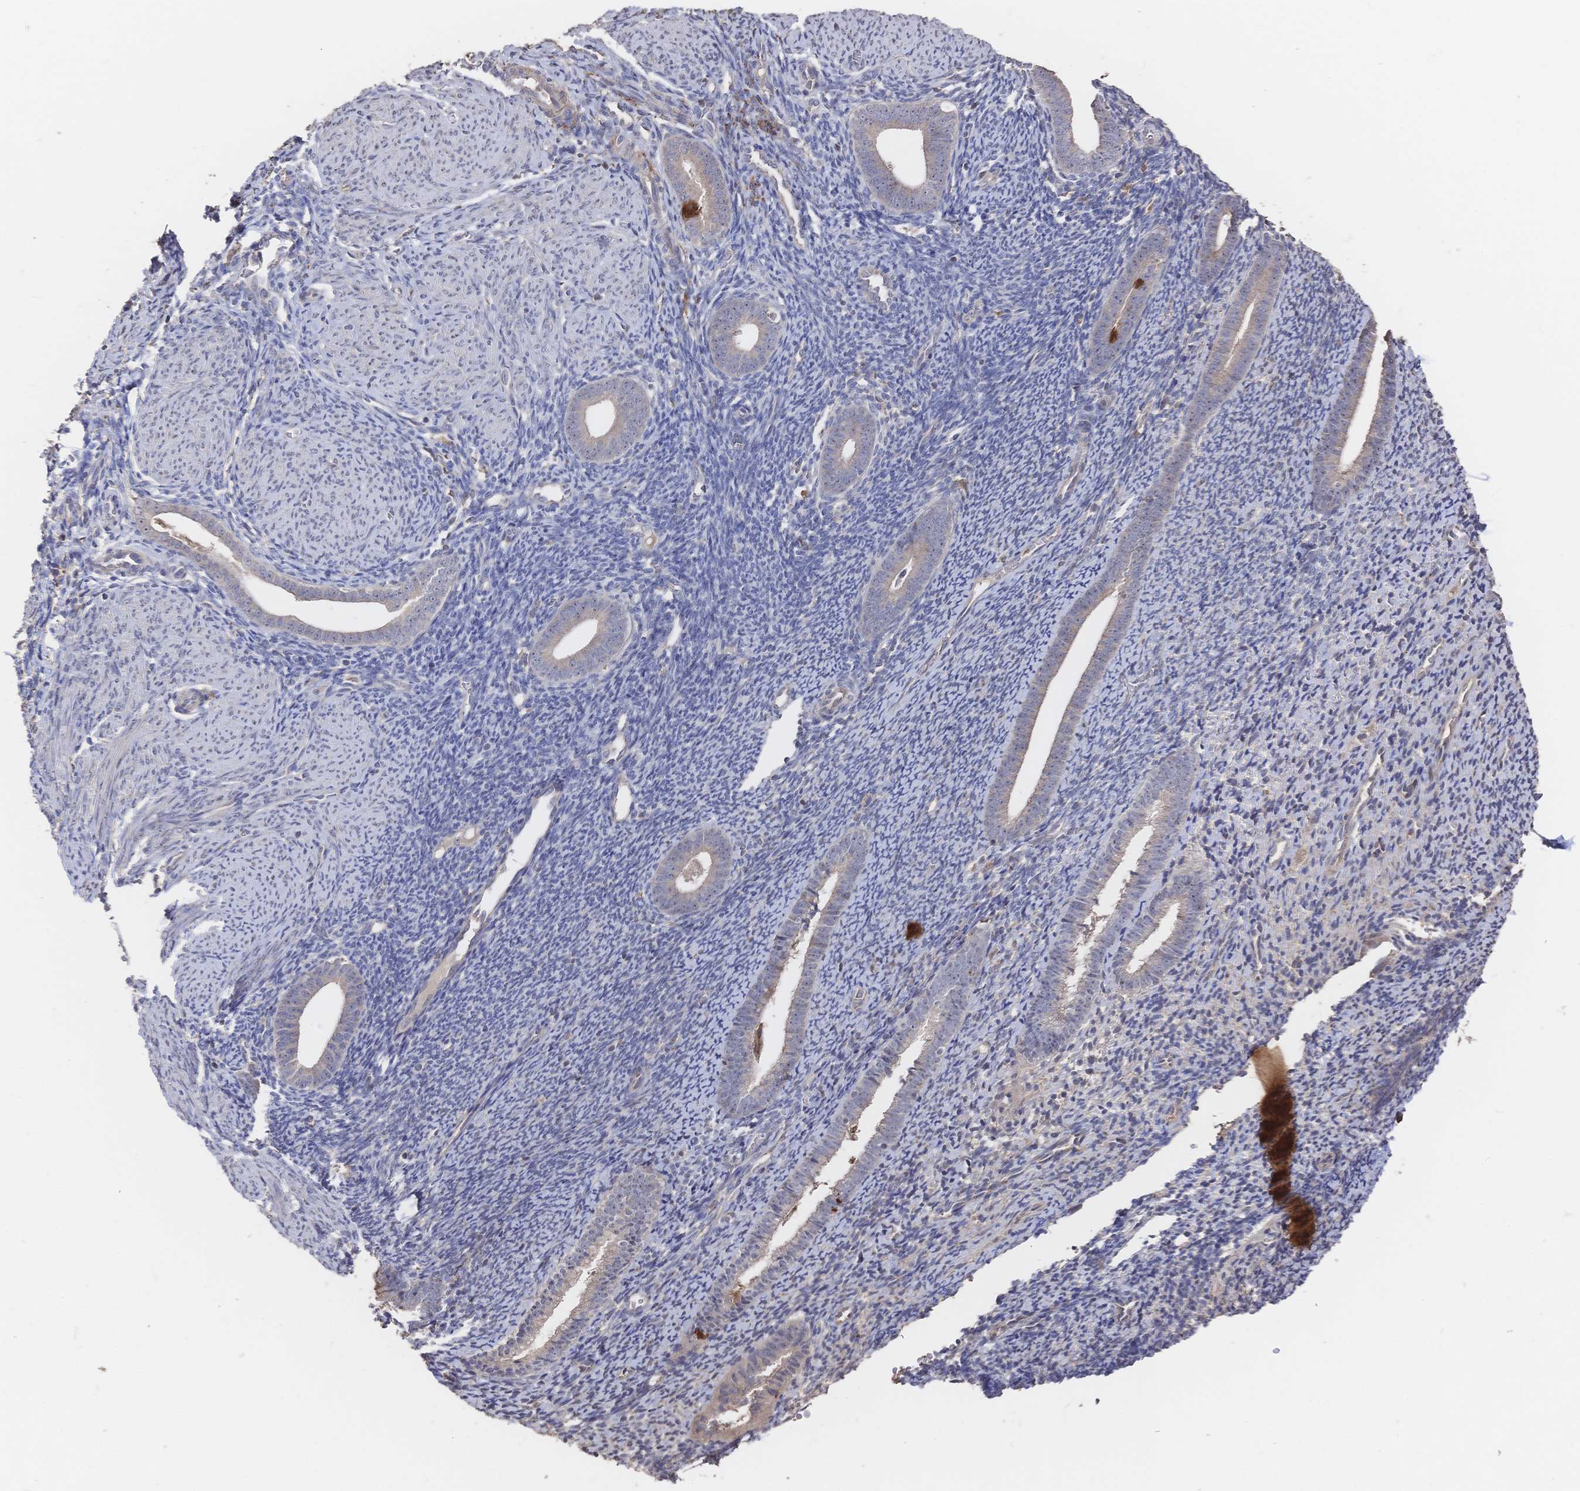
{"staining": {"intensity": "negative", "quantity": "none", "location": "none"}, "tissue": "endometrium", "cell_type": "Cells in endometrial stroma", "image_type": "normal", "snomed": [{"axis": "morphology", "description": "Normal tissue, NOS"}, {"axis": "topography", "description": "Endometrium"}], "caption": "This is an immunohistochemistry (IHC) photomicrograph of normal endometrium. There is no positivity in cells in endometrial stroma.", "gene": "DNAJA4", "patient": {"sex": "female", "age": 39}}